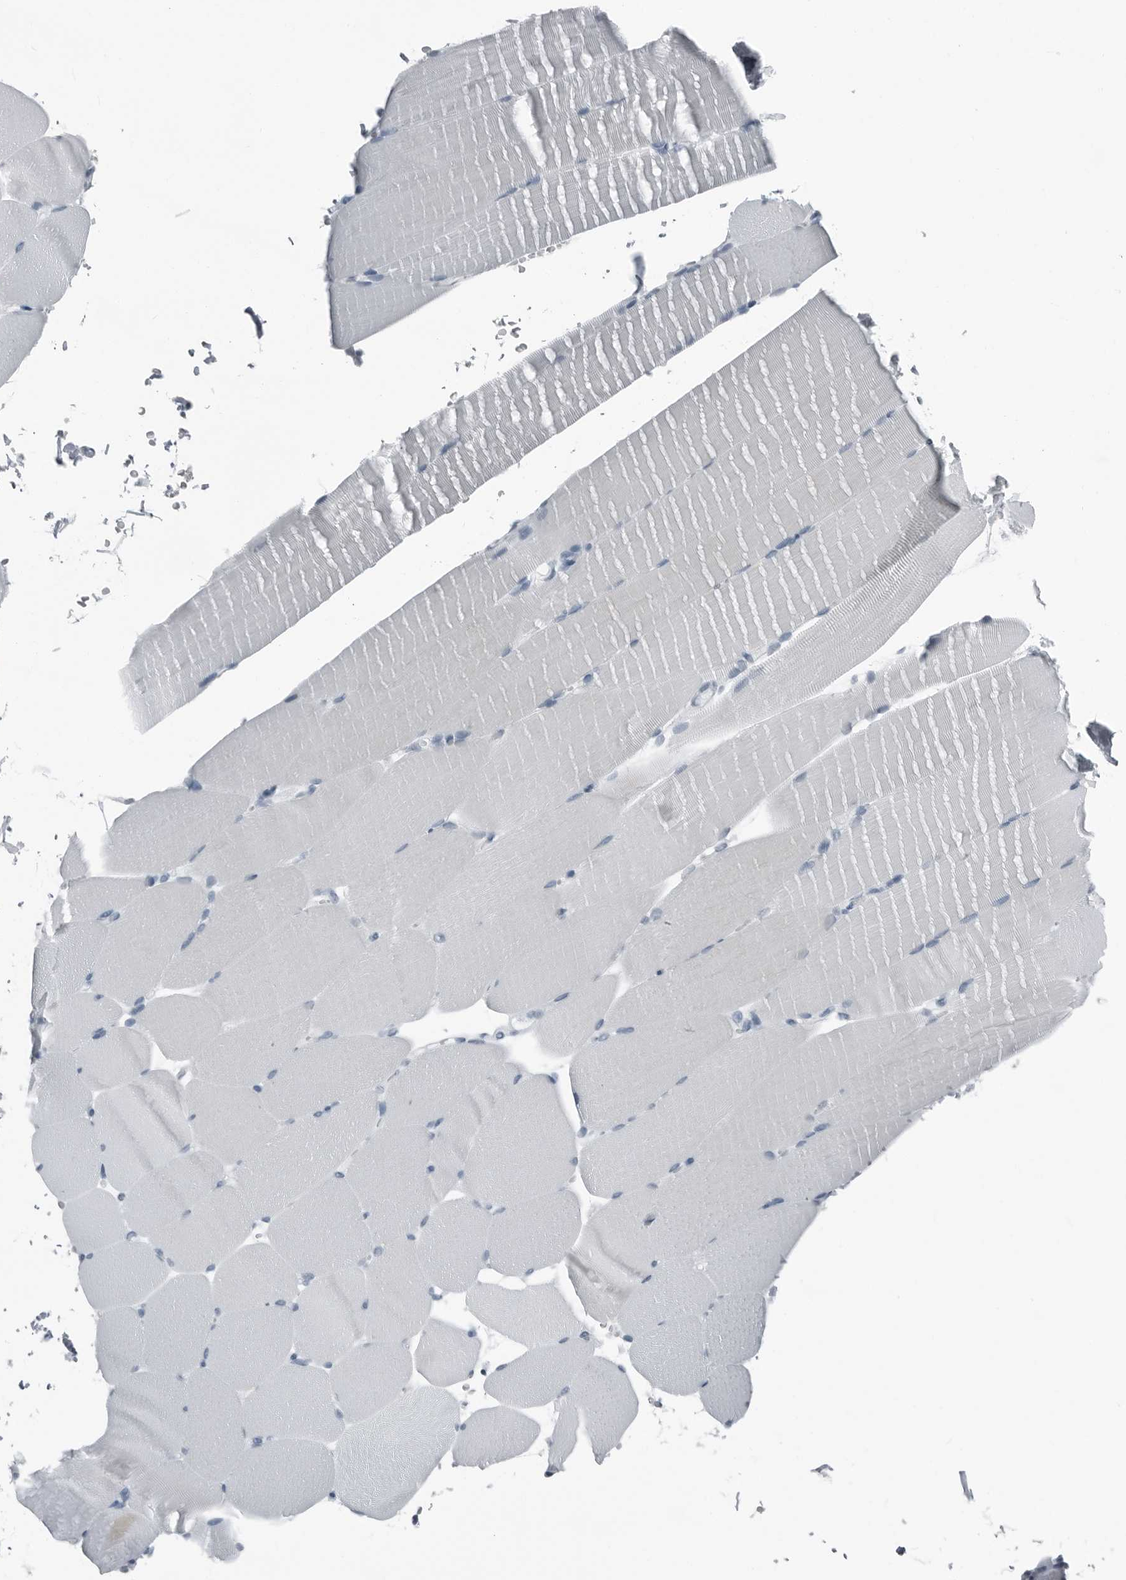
{"staining": {"intensity": "negative", "quantity": "none", "location": "none"}, "tissue": "skeletal muscle", "cell_type": "Myocytes", "image_type": "normal", "snomed": [{"axis": "morphology", "description": "Normal tissue, NOS"}, {"axis": "topography", "description": "Skeletal muscle"}, {"axis": "topography", "description": "Parathyroid gland"}], "caption": "Immunohistochemistry (IHC) photomicrograph of normal skeletal muscle: human skeletal muscle stained with DAB reveals no significant protein positivity in myocytes.", "gene": "PRSS1", "patient": {"sex": "female", "age": 37}}